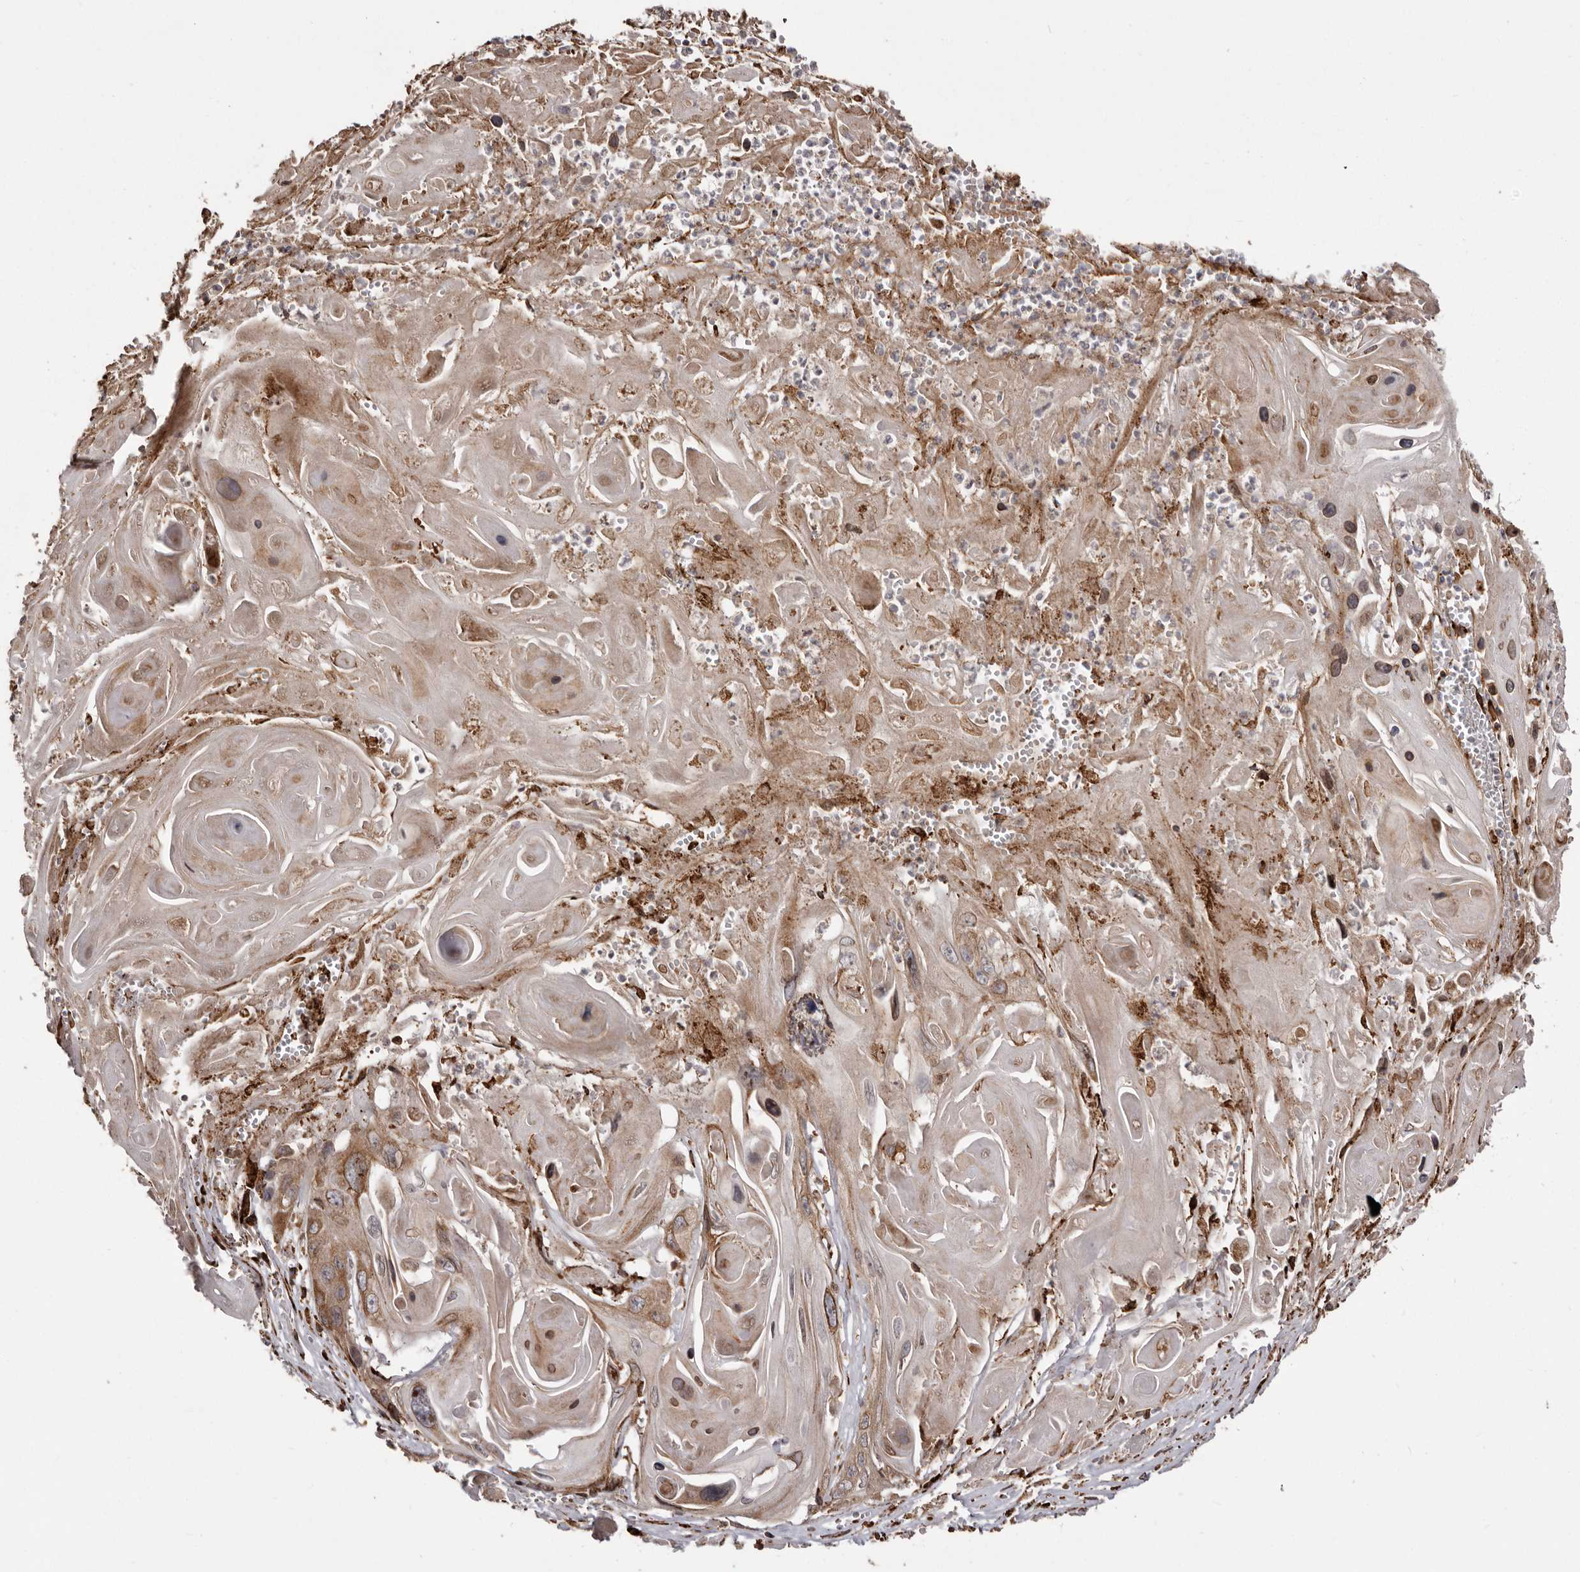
{"staining": {"intensity": "moderate", "quantity": "25%-75%", "location": "cytoplasmic/membranous"}, "tissue": "skin cancer", "cell_type": "Tumor cells", "image_type": "cancer", "snomed": [{"axis": "morphology", "description": "Squamous cell carcinoma, NOS"}, {"axis": "topography", "description": "Skin"}], "caption": "A high-resolution photomicrograph shows IHC staining of squamous cell carcinoma (skin), which demonstrates moderate cytoplasmic/membranous positivity in about 25%-75% of tumor cells. The staining is performed using DAB brown chromogen to label protein expression. The nuclei are counter-stained blue using hematoxylin.", "gene": "NUP43", "patient": {"sex": "male", "age": 55}}